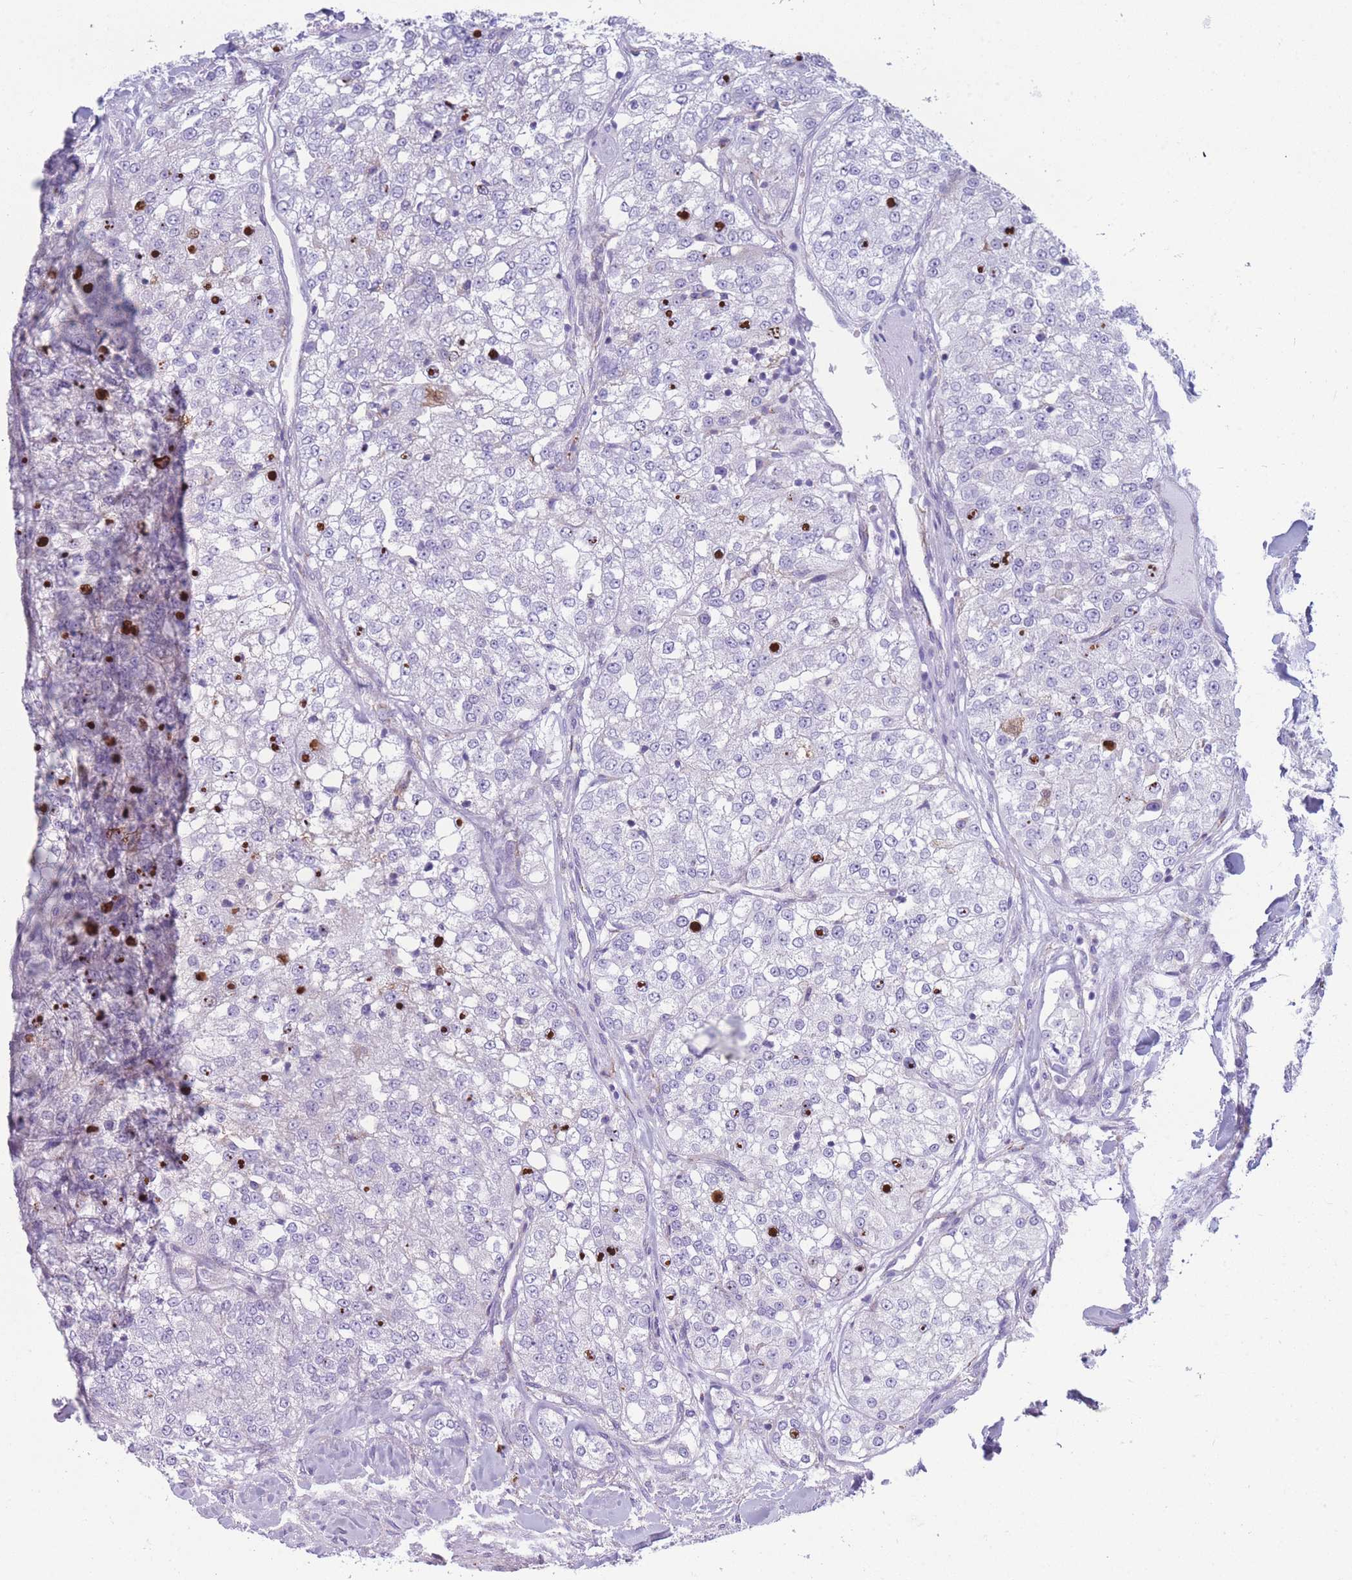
{"staining": {"intensity": "negative", "quantity": "none", "location": "none"}, "tissue": "renal cancer", "cell_type": "Tumor cells", "image_type": "cancer", "snomed": [{"axis": "morphology", "description": "Adenocarcinoma, NOS"}, {"axis": "topography", "description": "Kidney"}], "caption": "This is an IHC image of human adenocarcinoma (renal). There is no expression in tumor cells.", "gene": "XKR8", "patient": {"sex": "female", "age": 63}}